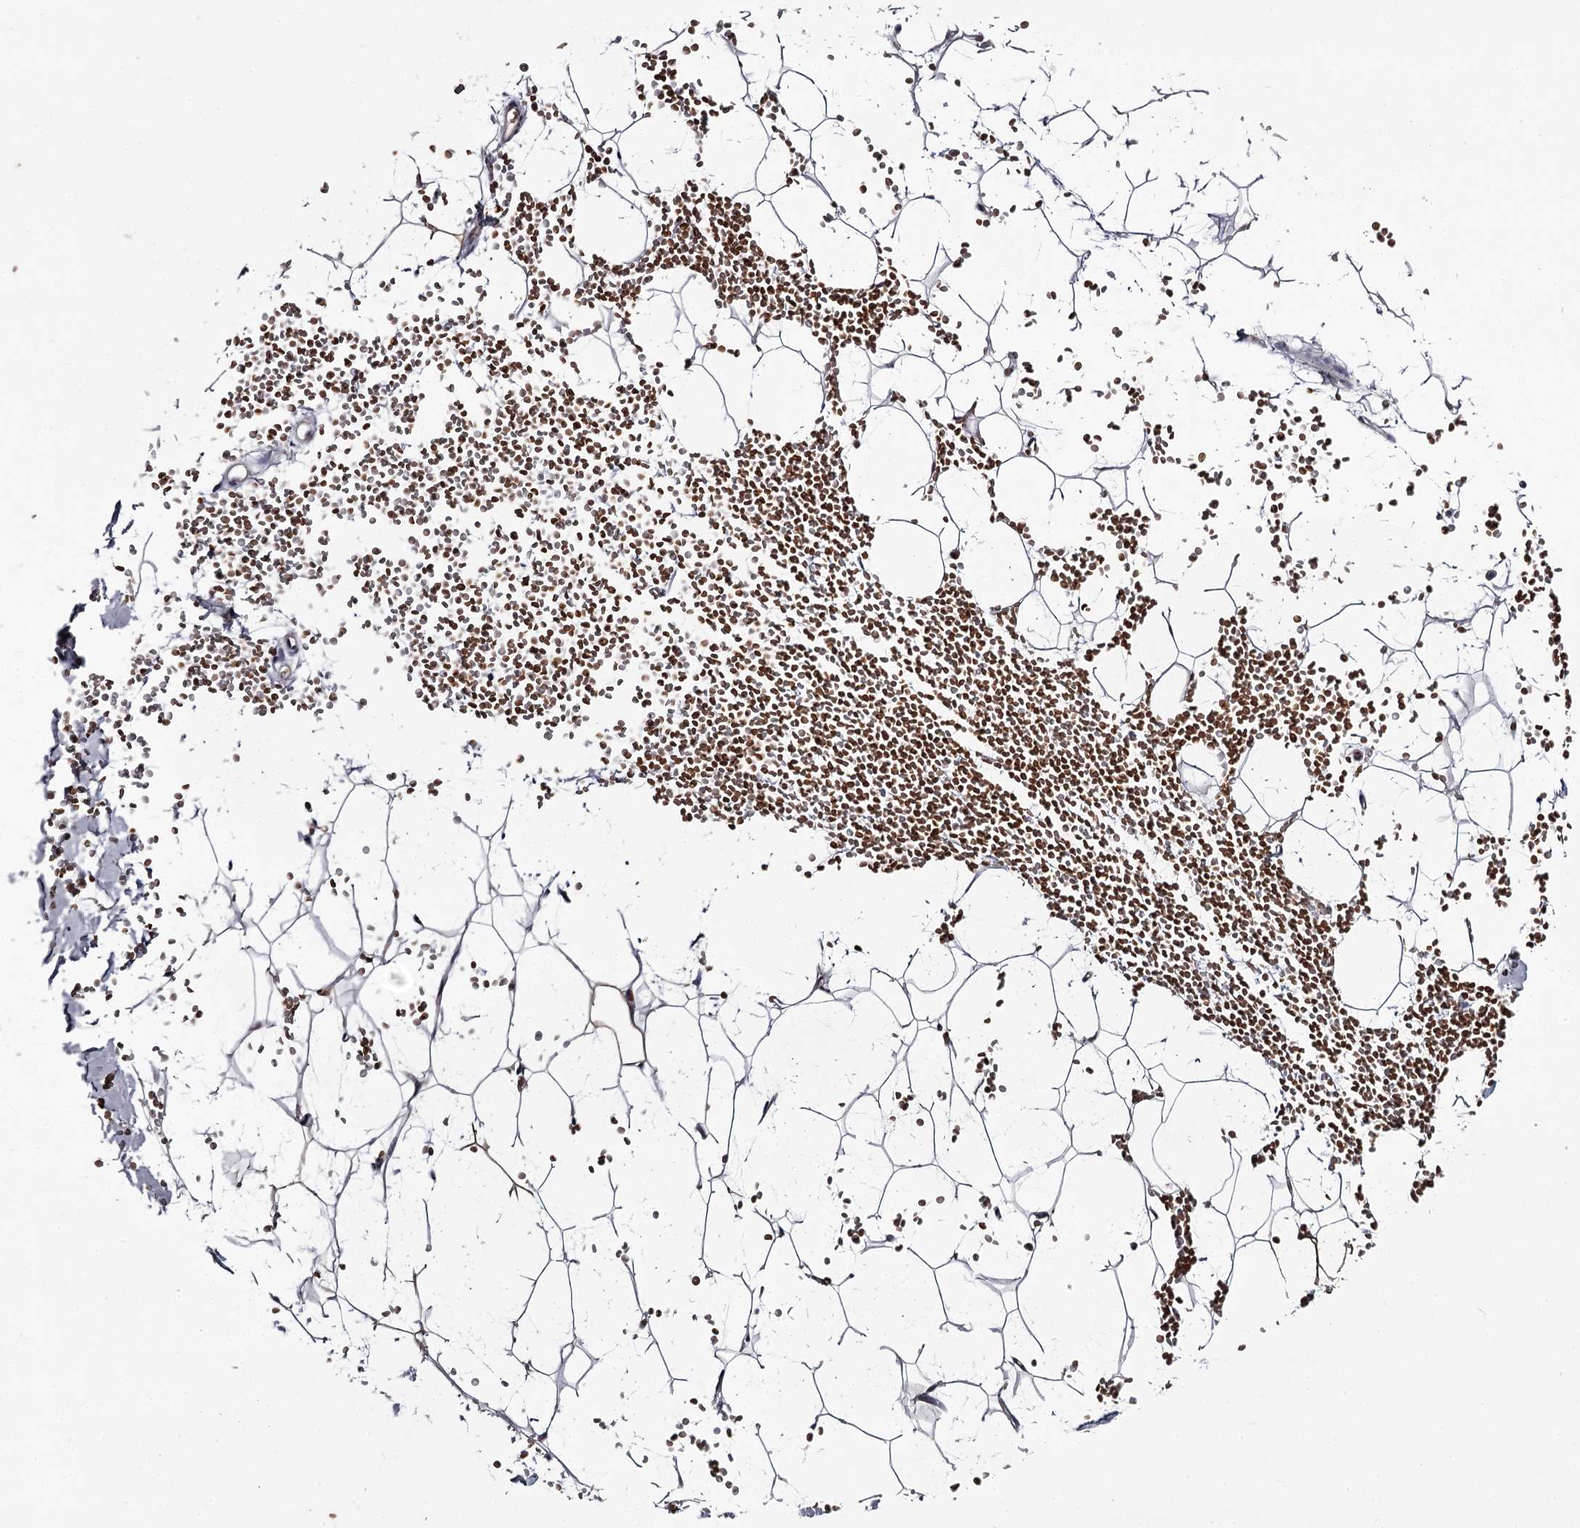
{"staining": {"intensity": "negative", "quantity": "none", "location": "none"}, "tissue": "adipose tissue", "cell_type": "Adipocytes", "image_type": "normal", "snomed": [{"axis": "morphology", "description": "Normal tissue, NOS"}, {"axis": "topography", "description": "Breast"}], "caption": "Immunohistochemistry (IHC) image of unremarkable adipose tissue: adipose tissue stained with DAB (3,3'-diaminobenzidine) exhibits no significant protein positivity in adipocytes. (DAB immunohistochemistry (IHC) visualized using brightfield microscopy, high magnification).", "gene": "RNF44", "patient": {"sex": "female", "age": 23}}